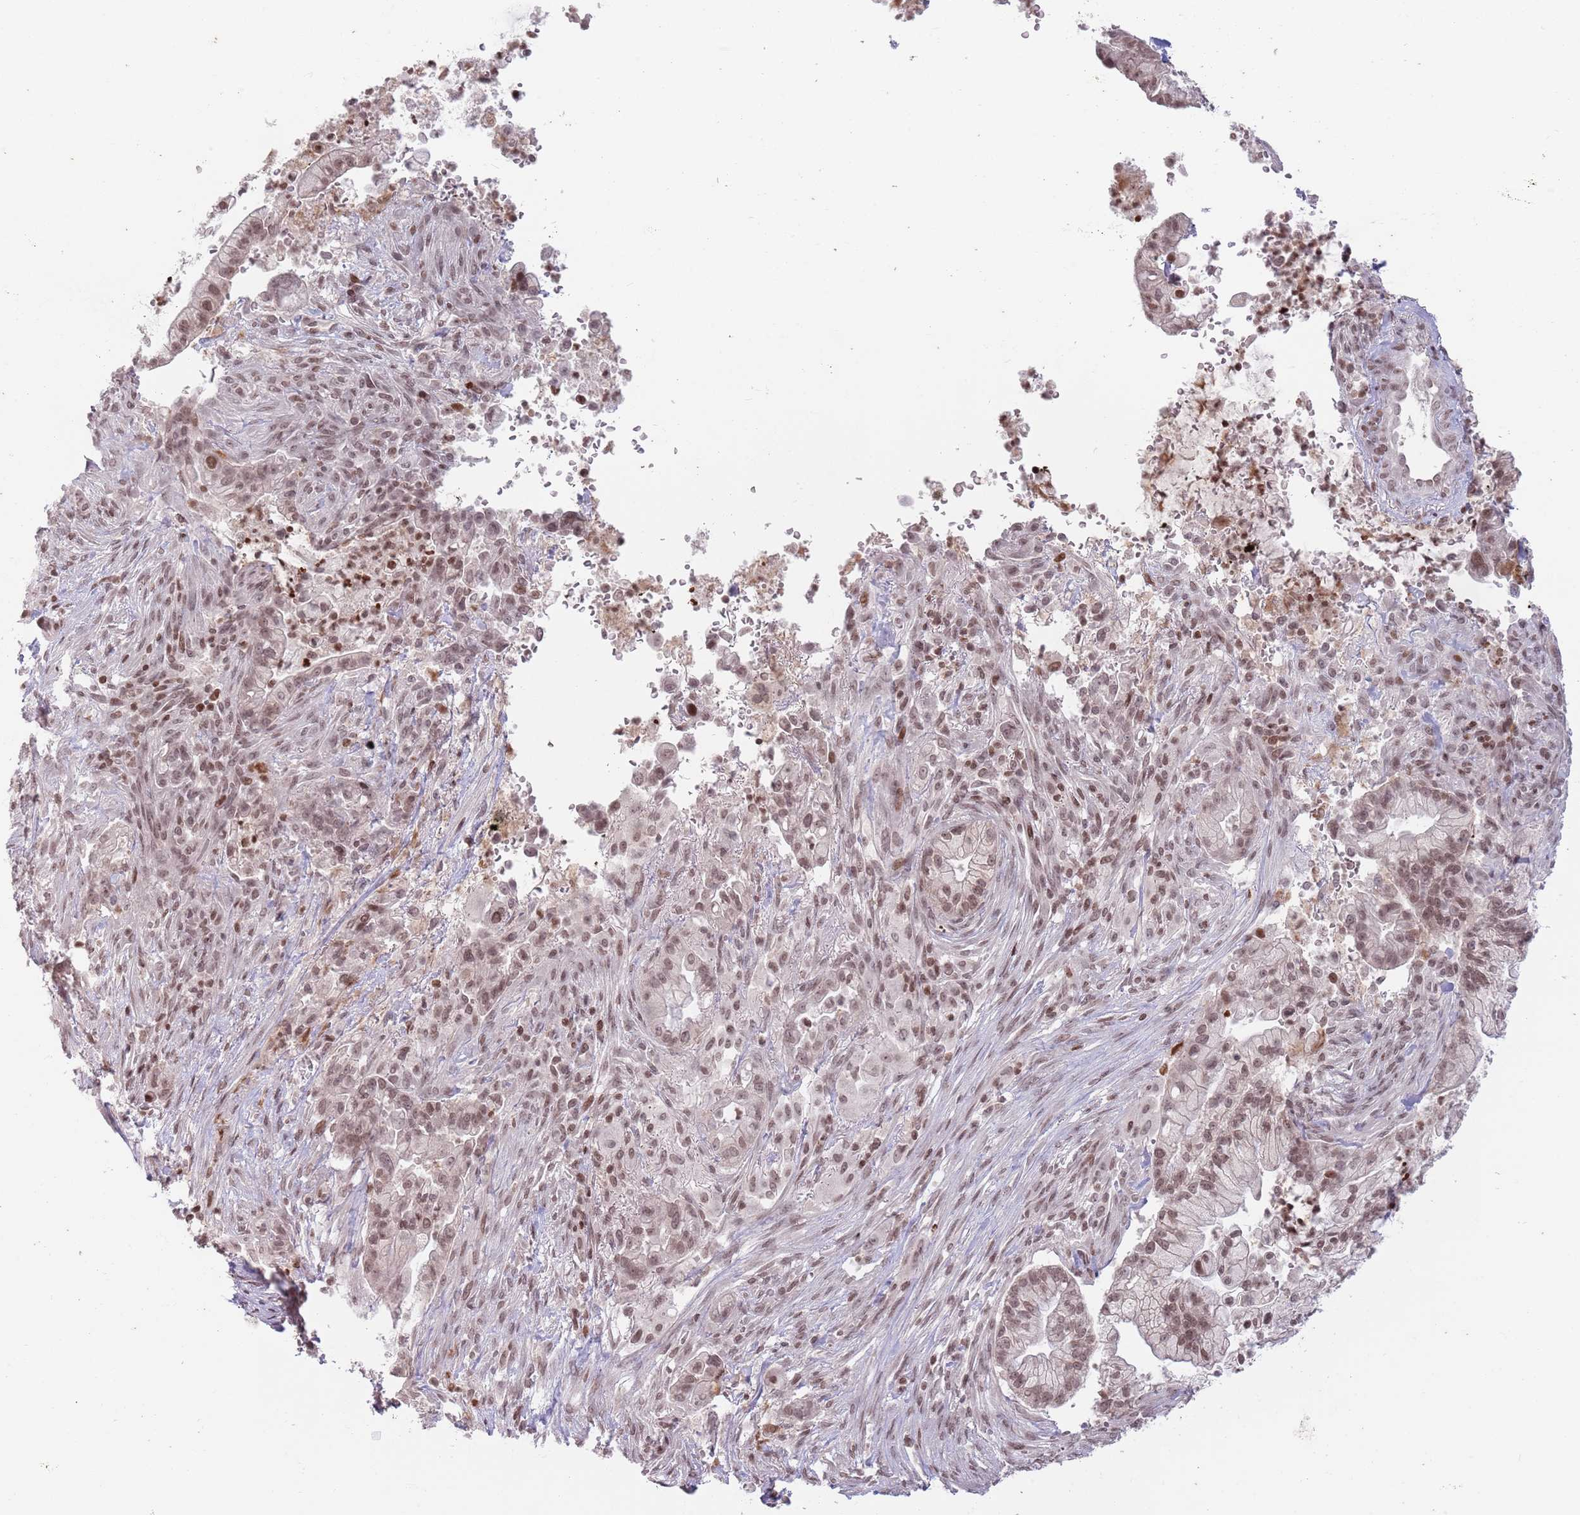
{"staining": {"intensity": "moderate", "quantity": ">75%", "location": "nuclear"}, "tissue": "pancreatic cancer", "cell_type": "Tumor cells", "image_type": "cancer", "snomed": [{"axis": "morphology", "description": "Adenocarcinoma, NOS"}, {"axis": "topography", "description": "Pancreas"}], "caption": "Tumor cells exhibit medium levels of moderate nuclear staining in approximately >75% of cells in human adenocarcinoma (pancreatic).", "gene": "SH3RF3", "patient": {"sex": "male", "age": 44}}